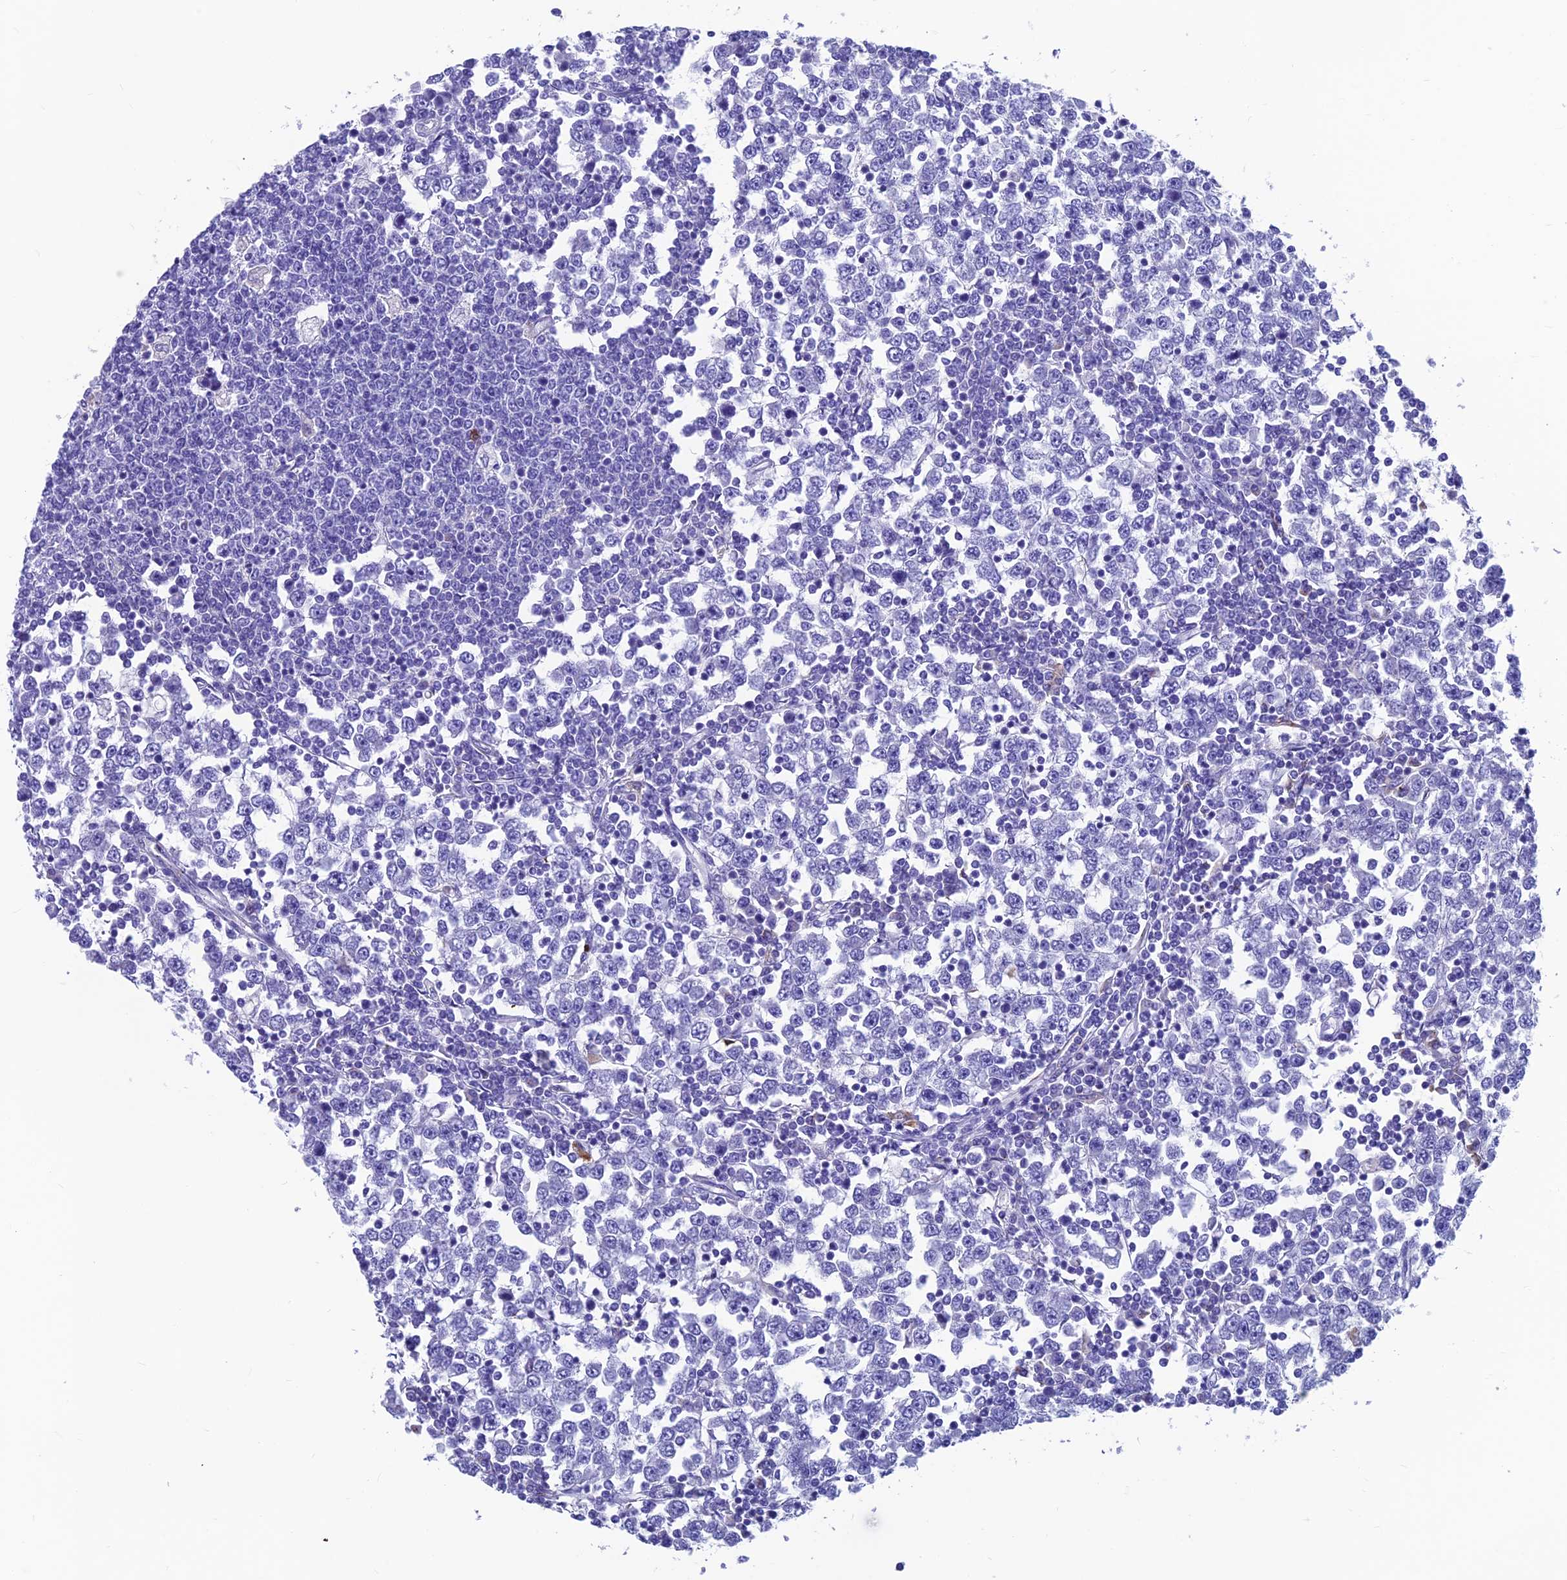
{"staining": {"intensity": "negative", "quantity": "none", "location": "none"}, "tissue": "testis cancer", "cell_type": "Tumor cells", "image_type": "cancer", "snomed": [{"axis": "morphology", "description": "Seminoma, NOS"}, {"axis": "topography", "description": "Testis"}], "caption": "Immunohistochemical staining of testis seminoma shows no significant staining in tumor cells. The staining was performed using DAB (3,3'-diaminobenzidine) to visualize the protein expression in brown, while the nuclei were stained in blue with hematoxylin (Magnification: 20x).", "gene": "GNG11", "patient": {"sex": "male", "age": 65}}